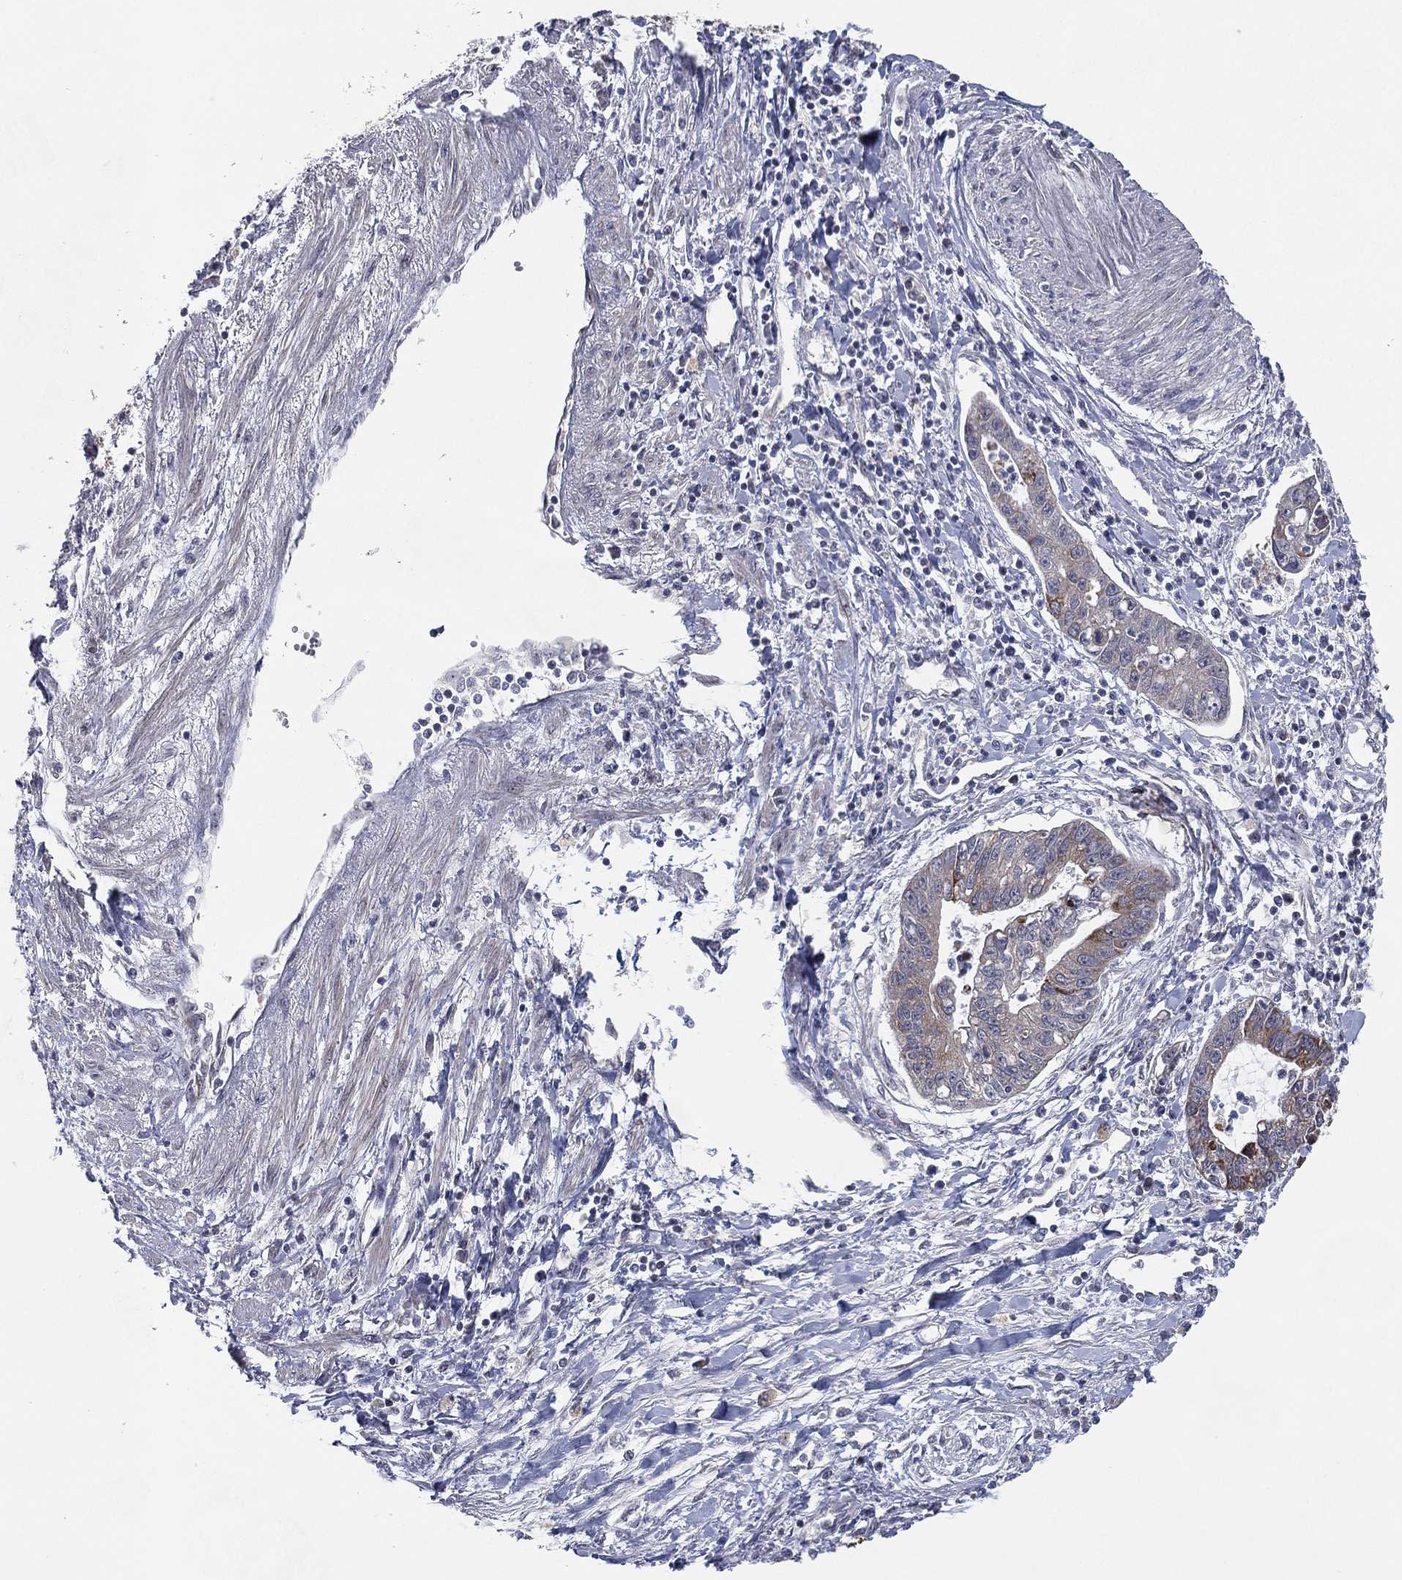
{"staining": {"intensity": "weak", "quantity": "25%-75%", "location": "cytoplasmic/membranous"}, "tissue": "liver cancer", "cell_type": "Tumor cells", "image_type": "cancer", "snomed": [{"axis": "morphology", "description": "Cholangiocarcinoma"}, {"axis": "topography", "description": "Liver"}], "caption": "Protein expression analysis of human cholangiocarcinoma (liver) reveals weak cytoplasmic/membranous staining in about 25%-75% of tumor cells. (Brightfield microscopy of DAB IHC at high magnification).", "gene": "KAT14", "patient": {"sex": "male", "age": 58}}